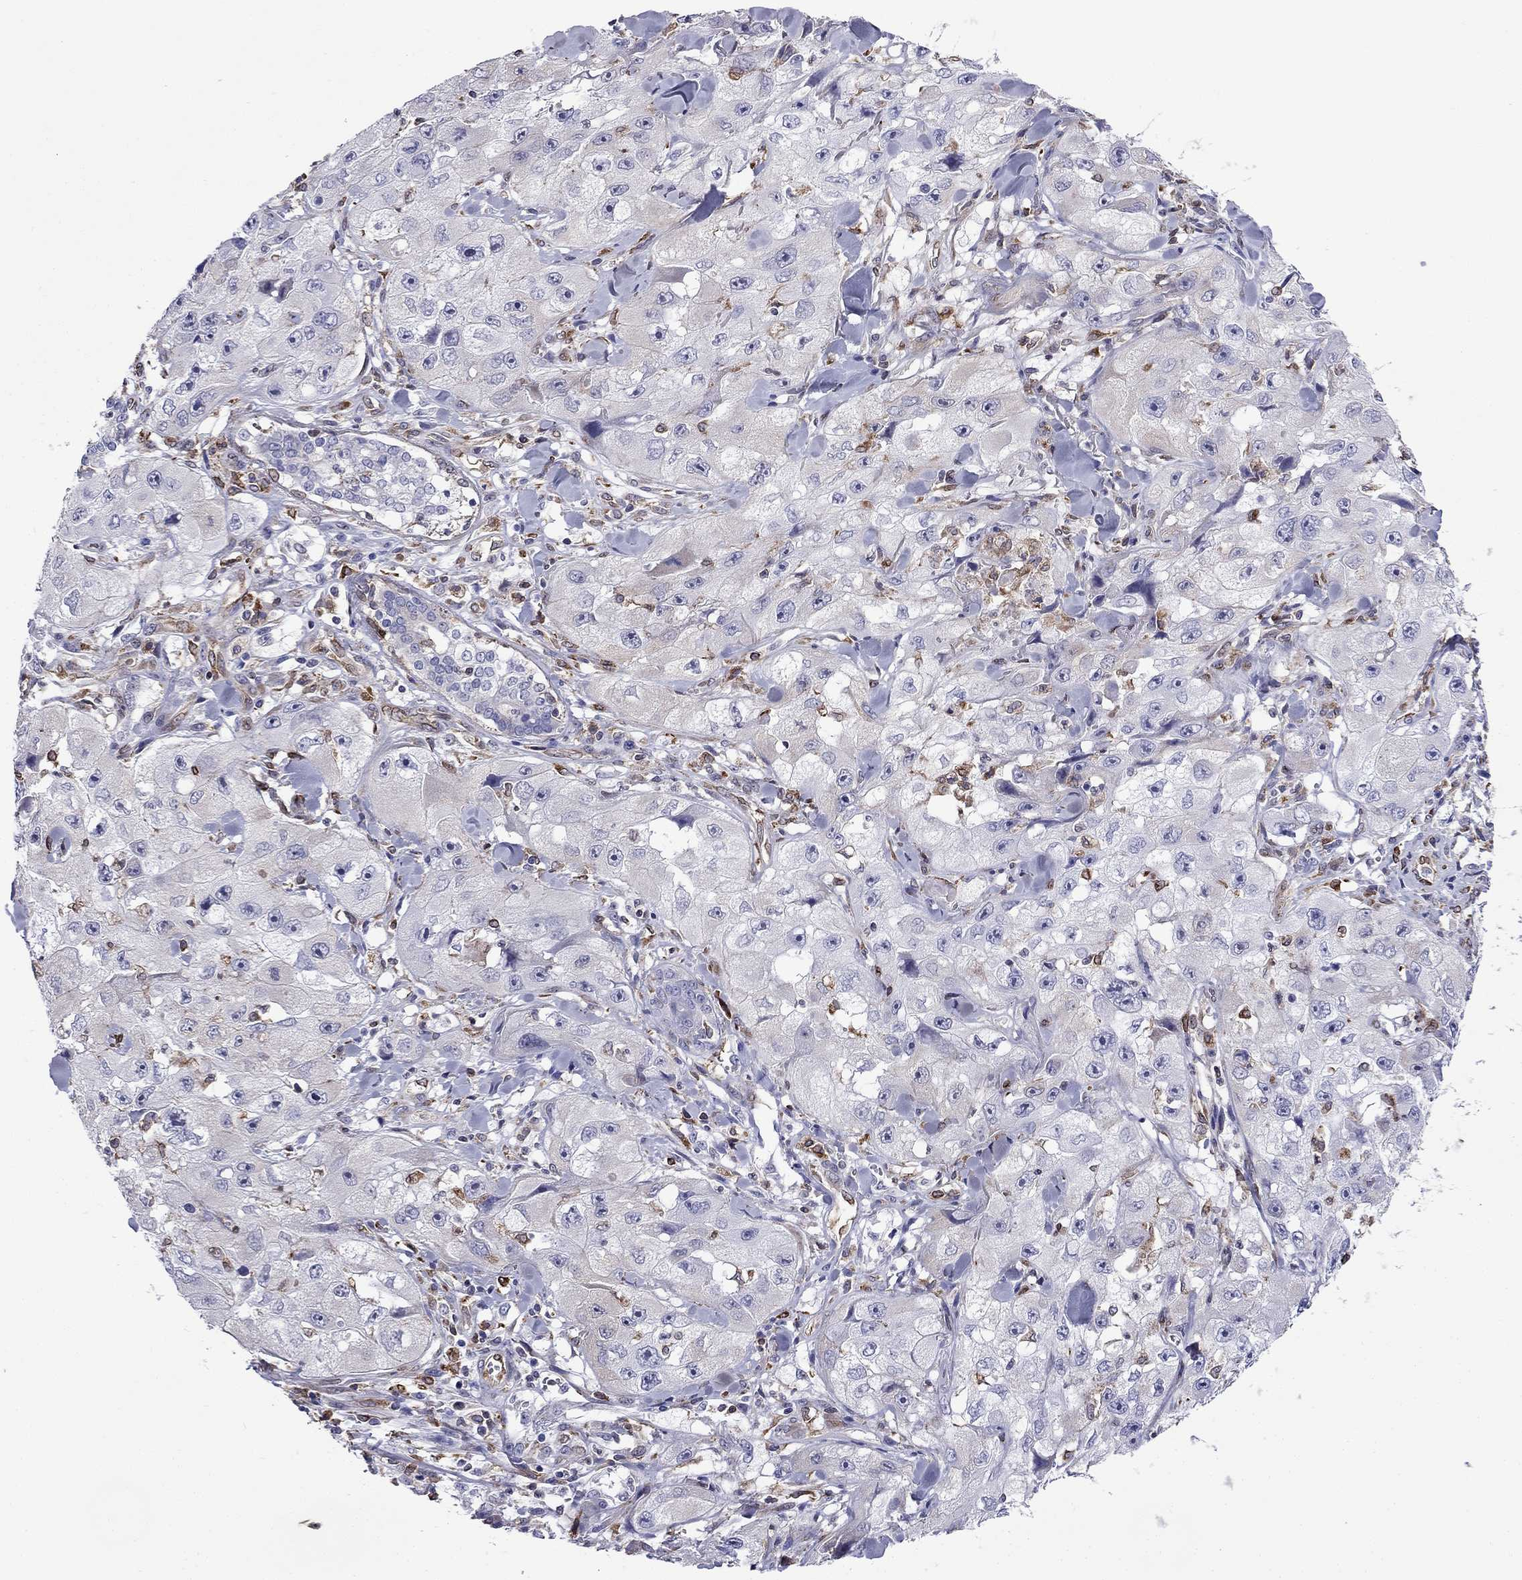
{"staining": {"intensity": "negative", "quantity": "none", "location": "none"}, "tissue": "skin cancer", "cell_type": "Tumor cells", "image_type": "cancer", "snomed": [{"axis": "morphology", "description": "Squamous cell carcinoma, NOS"}, {"axis": "topography", "description": "Skin"}, {"axis": "topography", "description": "Subcutis"}], "caption": "Immunohistochemistry image of neoplastic tissue: human skin cancer (squamous cell carcinoma) stained with DAB (3,3'-diaminobenzidine) exhibits no significant protein staining in tumor cells. Brightfield microscopy of immunohistochemistry (IHC) stained with DAB (3,3'-diaminobenzidine) (brown) and hematoxylin (blue), captured at high magnification.", "gene": "GNAL", "patient": {"sex": "male", "age": 73}}